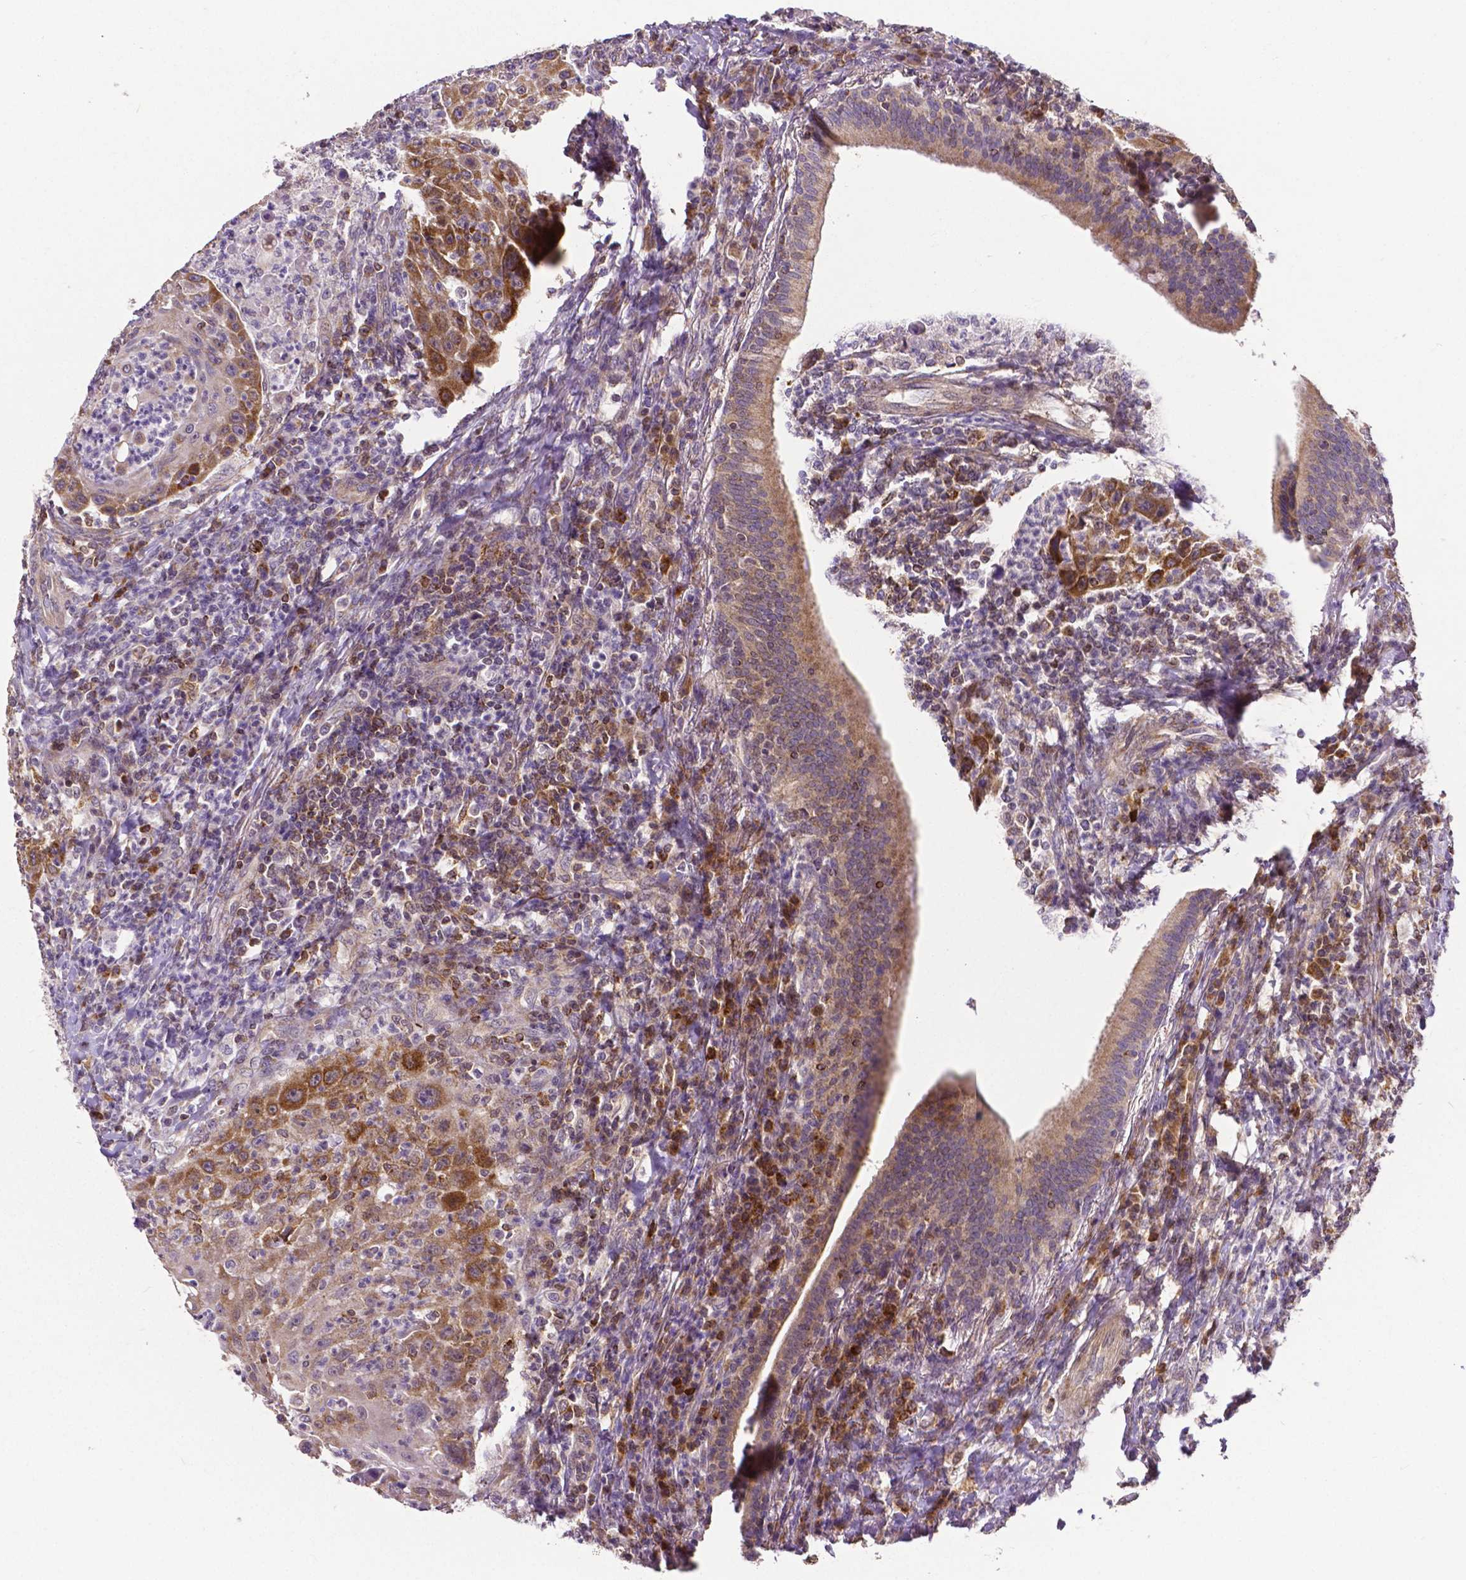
{"staining": {"intensity": "moderate", "quantity": ">75%", "location": "cytoplasmic/membranous"}, "tissue": "head and neck cancer", "cell_type": "Tumor cells", "image_type": "cancer", "snomed": [{"axis": "morphology", "description": "Squamous cell carcinoma, NOS"}, {"axis": "topography", "description": "Head-Neck"}], "caption": "Tumor cells display medium levels of moderate cytoplasmic/membranous positivity in approximately >75% of cells in head and neck squamous cell carcinoma.", "gene": "MCL1", "patient": {"sex": "male", "age": 69}}